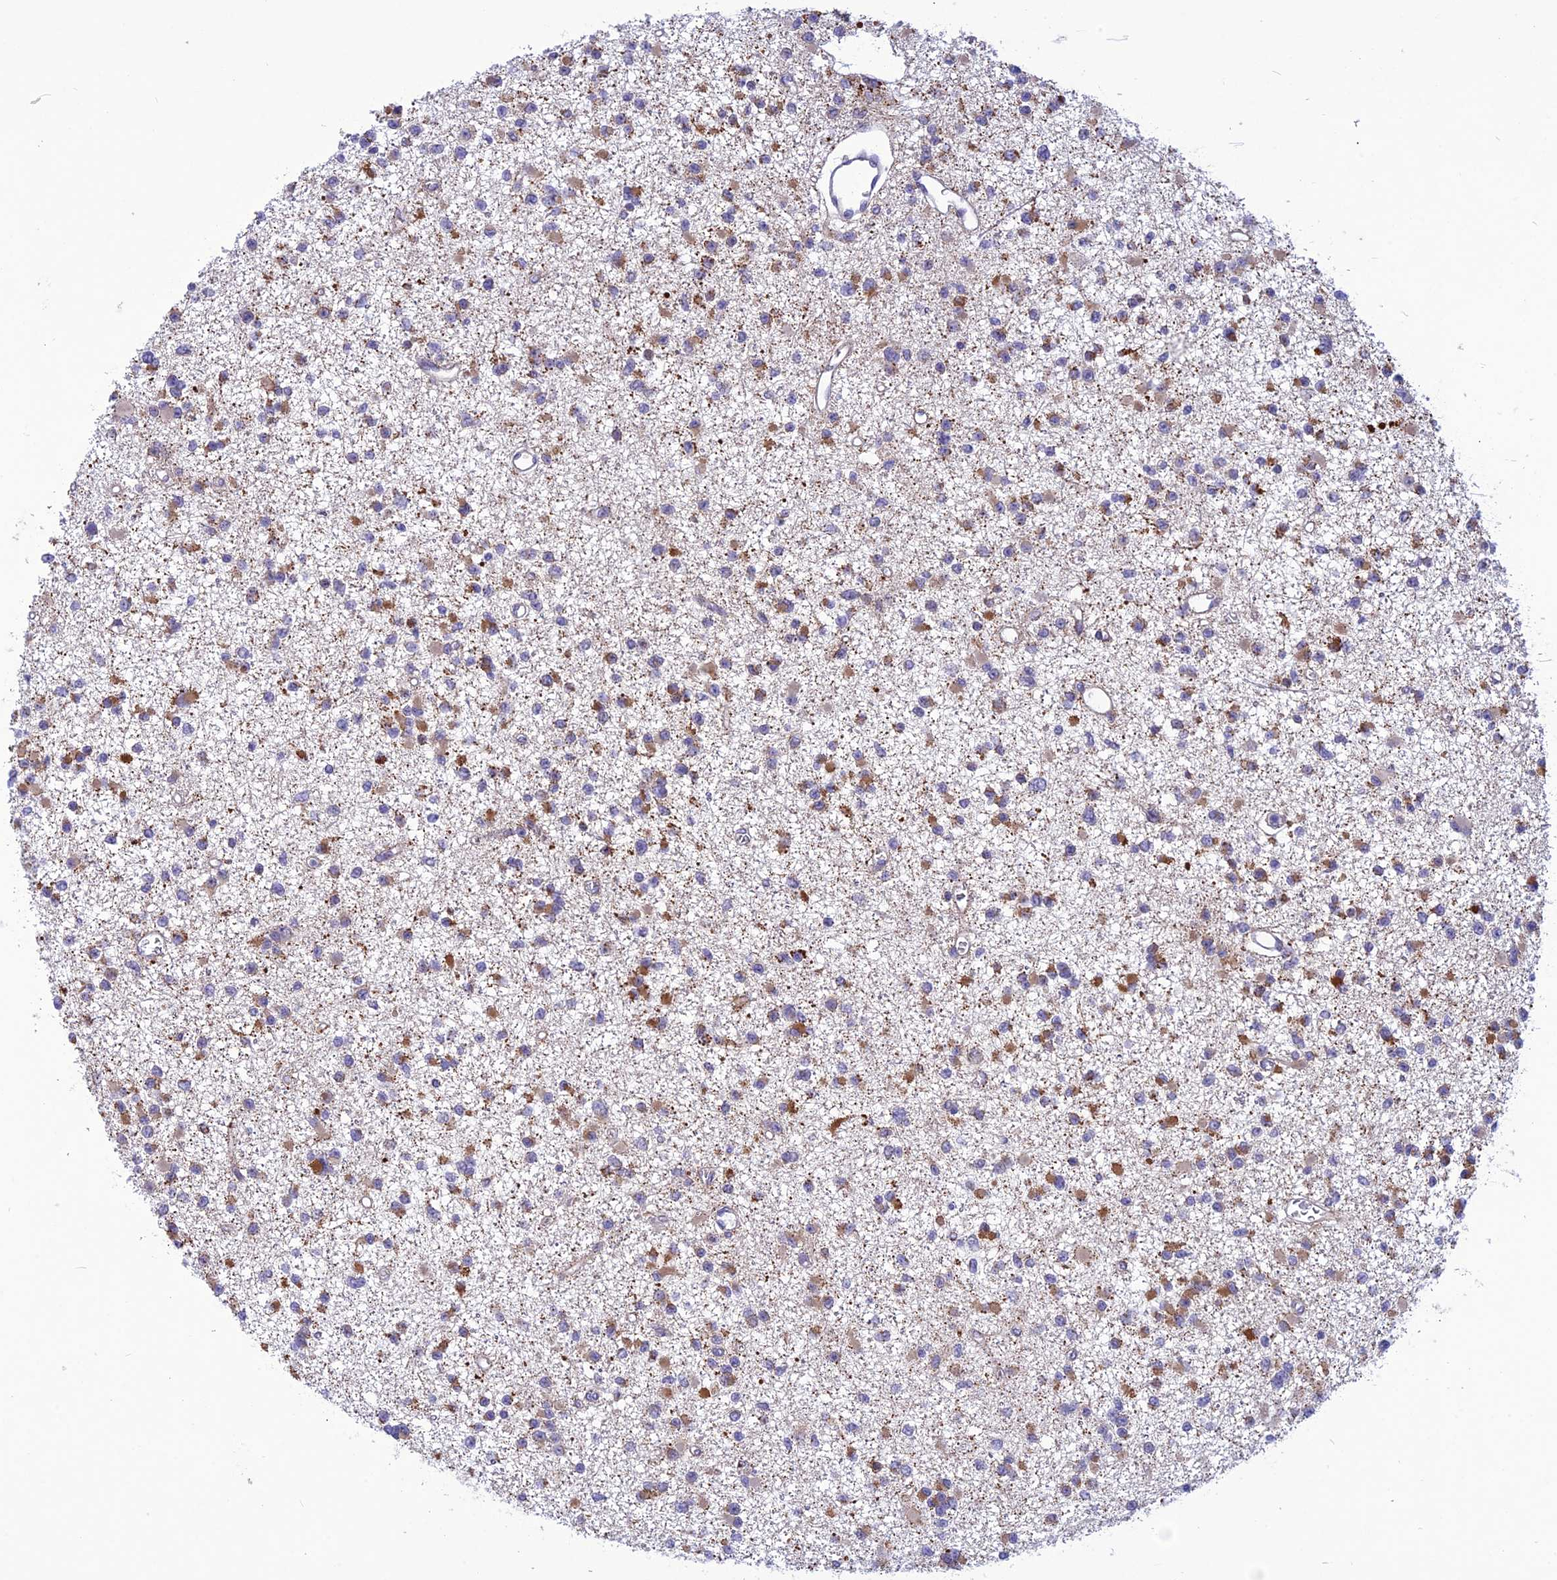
{"staining": {"intensity": "moderate", "quantity": "25%-75%", "location": "cytoplasmic/membranous"}, "tissue": "glioma", "cell_type": "Tumor cells", "image_type": "cancer", "snomed": [{"axis": "morphology", "description": "Glioma, malignant, Low grade"}, {"axis": "topography", "description": "Brain"}], "caption": "Protein analysis of malignant glioma (low-grade) tissue shows moderate cytoplasmic/membranous expression in about 25%-75% of tumor cells.", "gene": "PSMF1", "patient": {"sex": "female", "age": 22}}